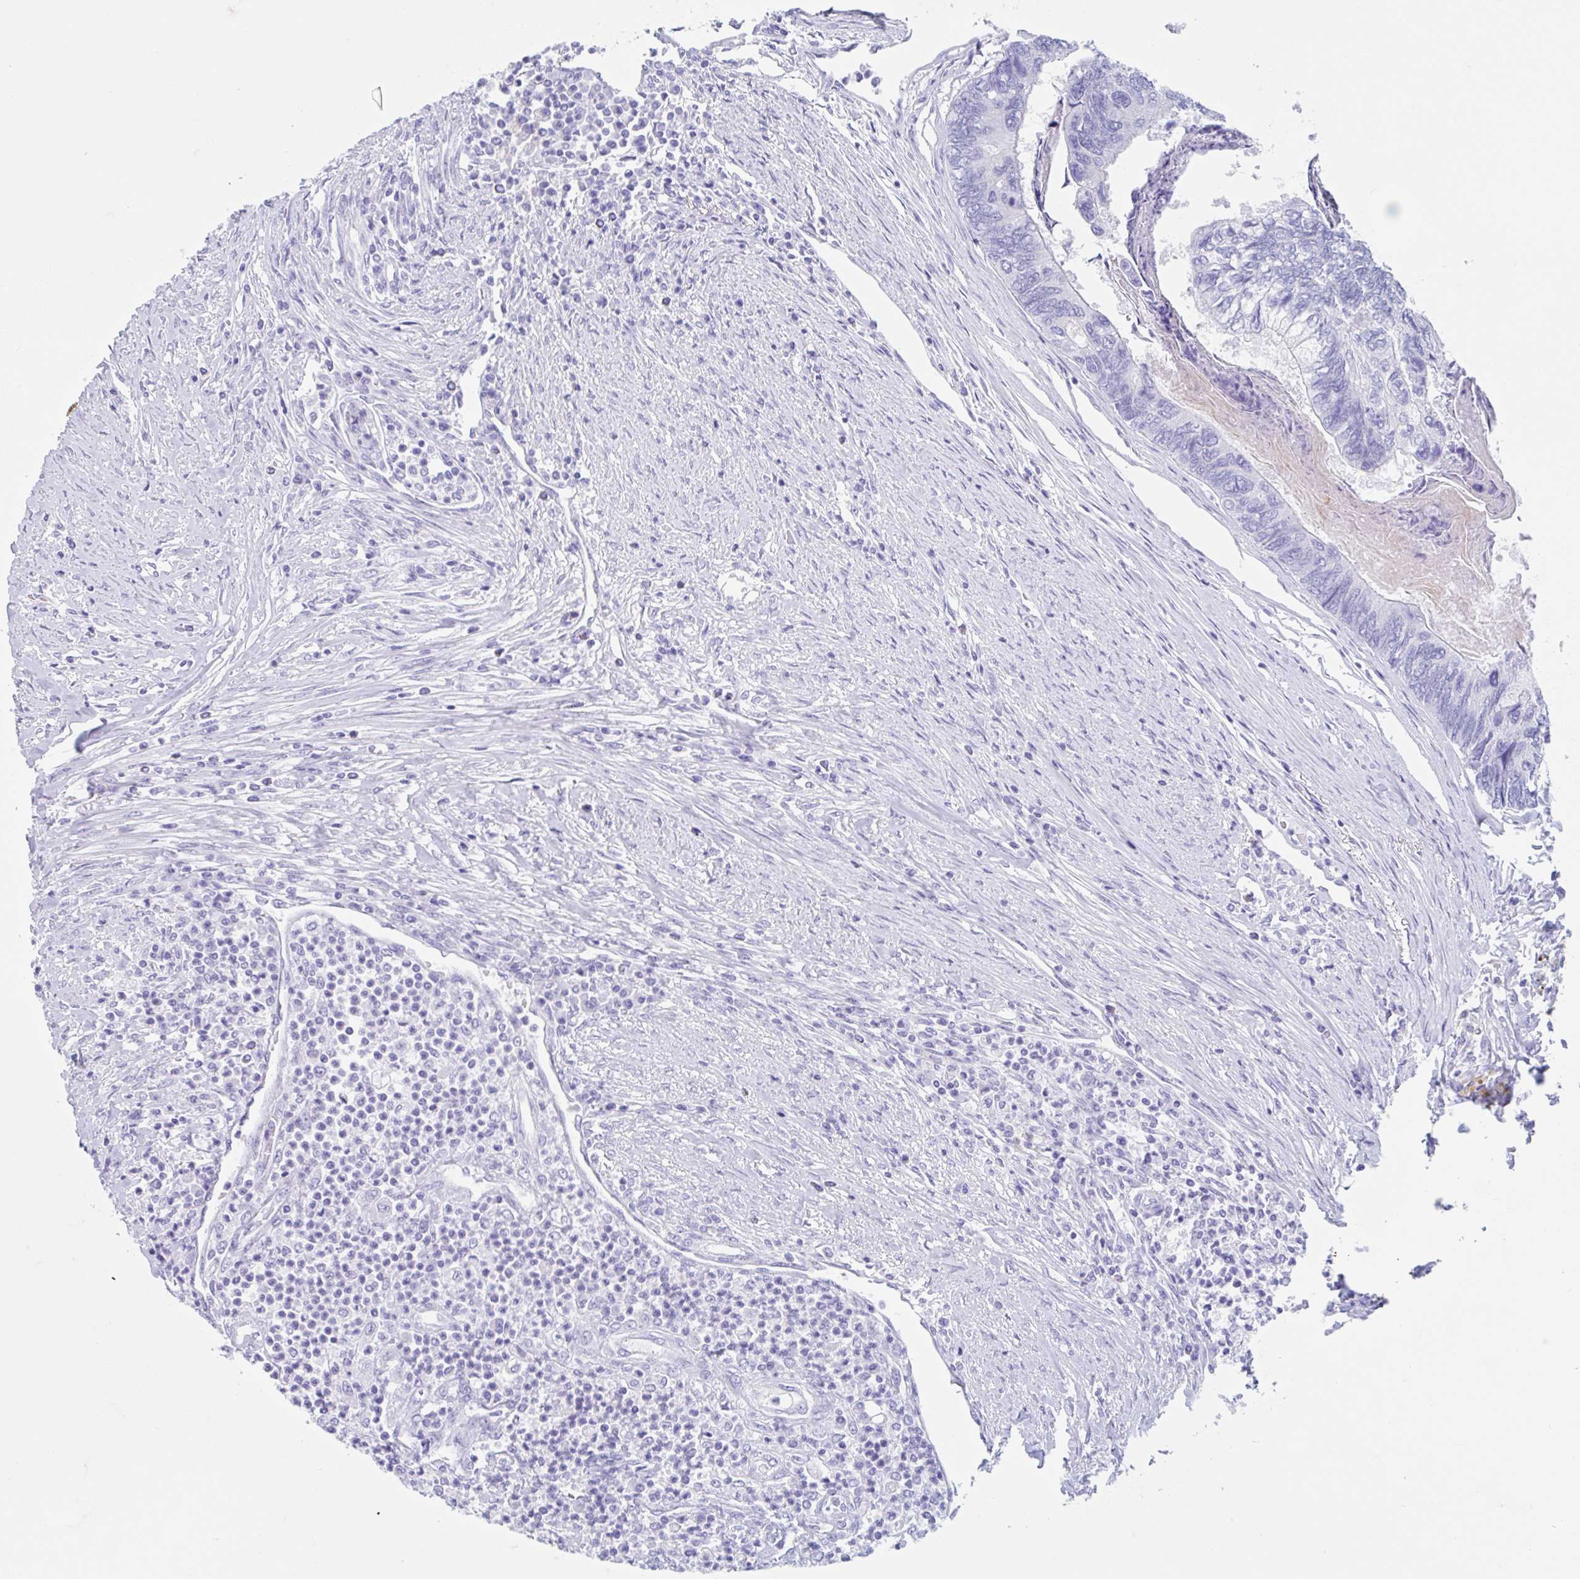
{"staining": {"intensity": "negative", "quantity": "none", "location": "none"}, "tissue": "colorectal cancer", "cell_type": "Tumor cells", "image_type": "cancer", "snomed": [{"axis": "morphology", "description": "Adenocarcinoma, NOS"}, {"axis": "topography", "description": "Colon"}], "caption": "IHC of human colorectal cancer reveals no staining in tumor cells. (Stains: DAB IHC with hematoxylin counter stain, Microscopy: brightfield microscopy at high magnification).", "gene": "CPTP", "patient": {"sex": "female", "age": 67}}